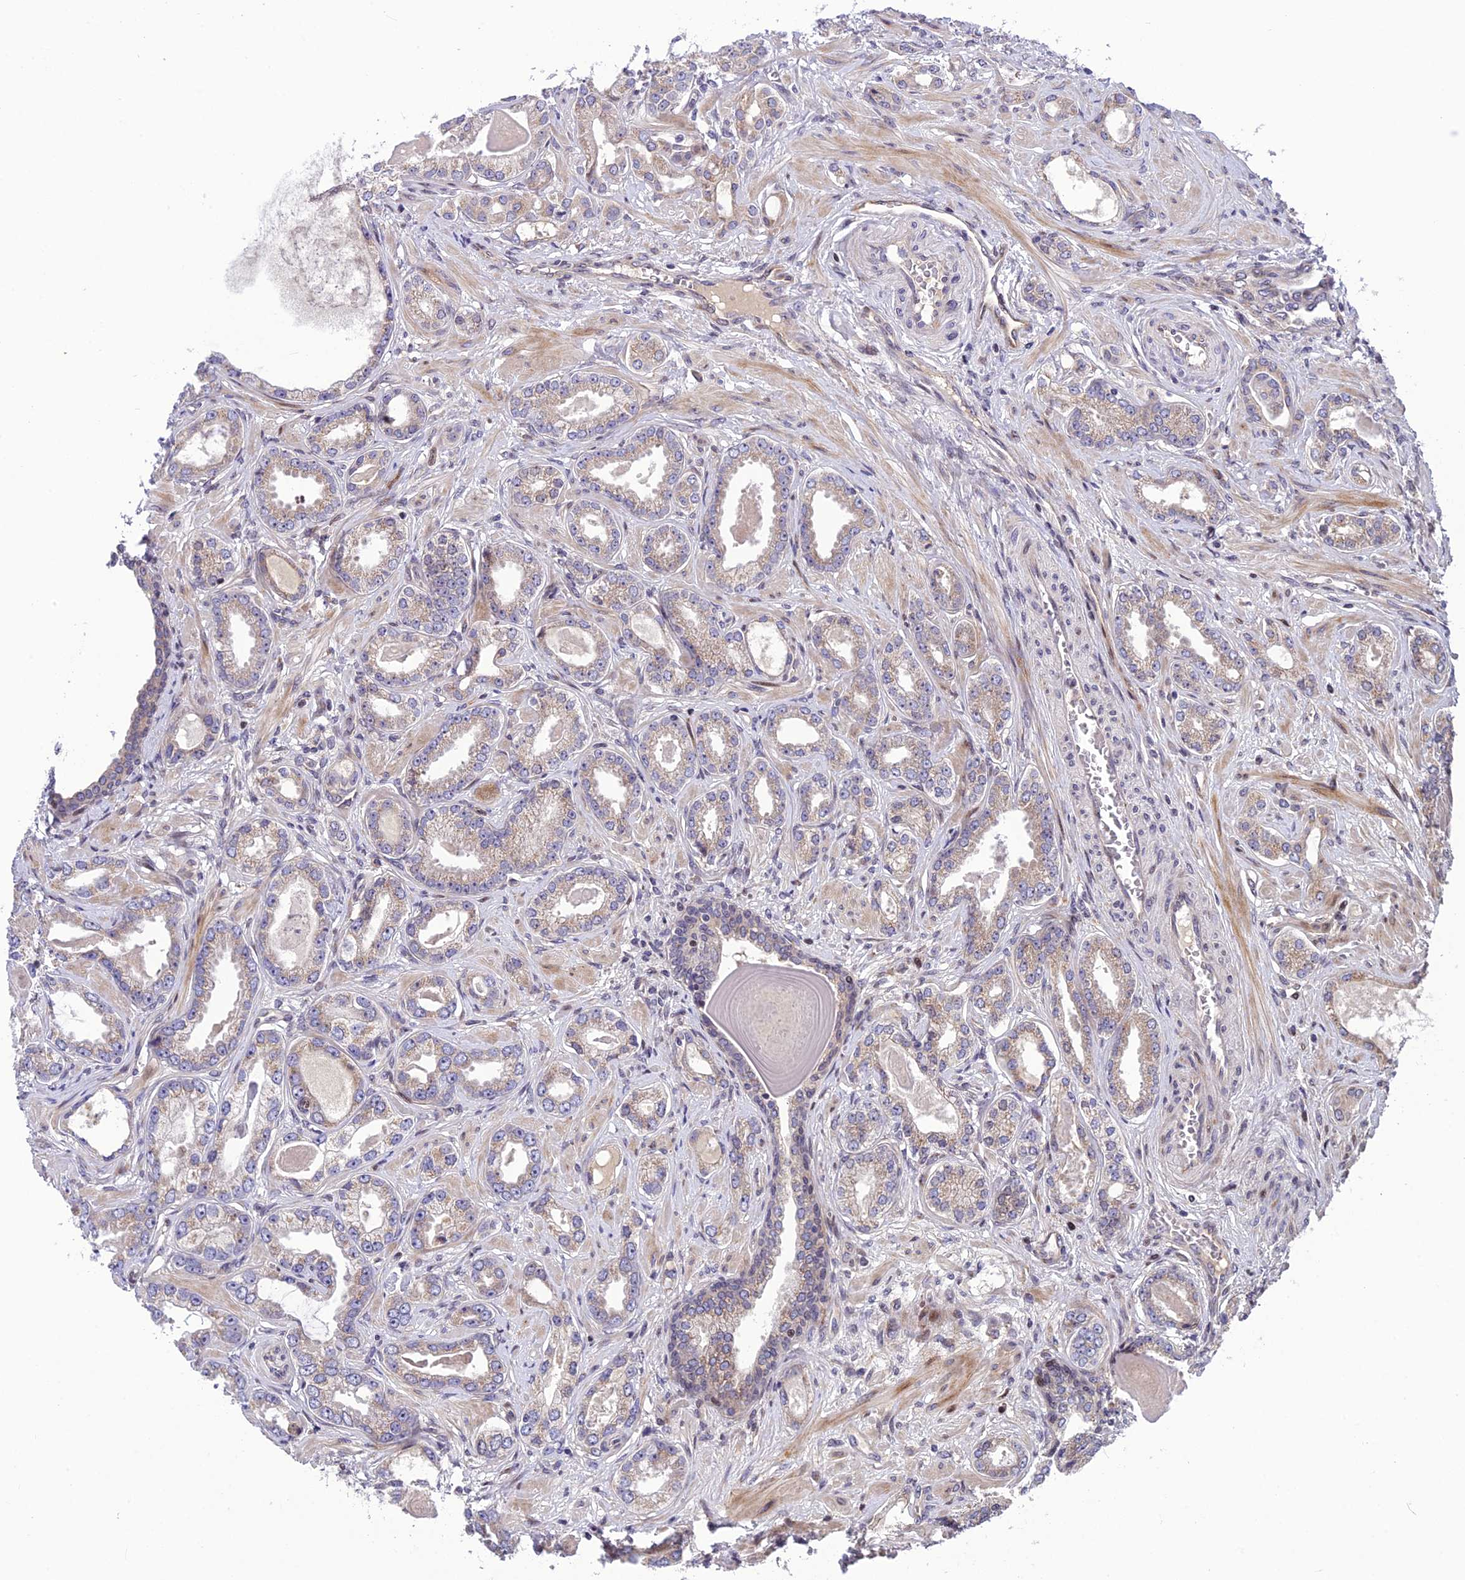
{"staining": {"intensity": "negative", "quantity": "none", "location": "none"}, "tissue": "prostate cancer", "cell_type": "Tumor cells", "image_type": "cancer", "snomed": [{"axis": "morphology", "description": "Adenocarcinoma, Low grade"}, {"axis": "topography", "description": "Prostate"}], "caption": "Immunohistochemical staining of prostate cancer (low-grade adenocarcinoma) exhibits no significant staining in tumor cells. (Immunohistochemistry (ihc), brightfield microscopy, high magnification).", "gene": "SMIM7", "patient": {"sex": "male", "age": 64}}